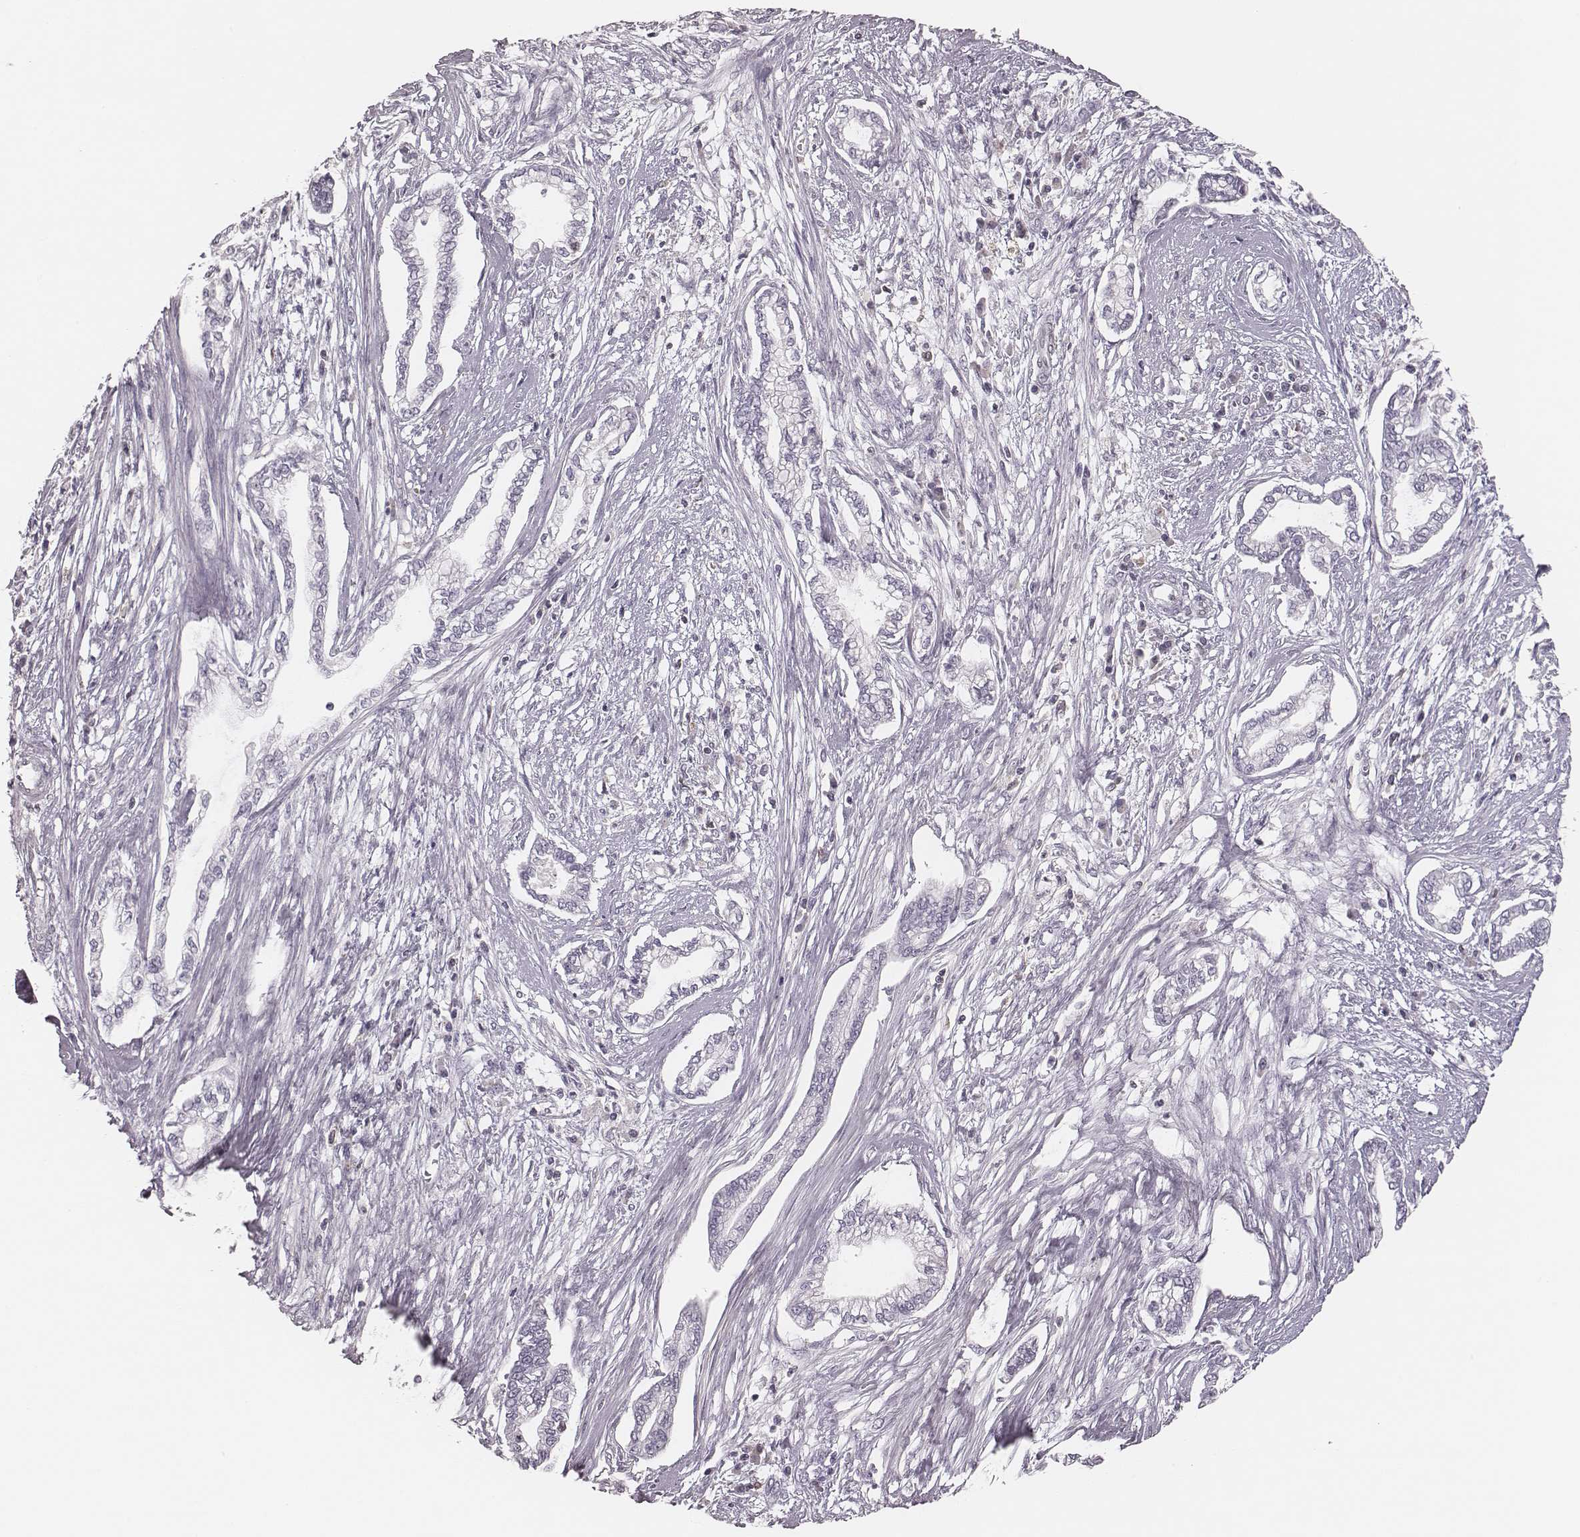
{"staining": {"intensity": "negative", "quantity": "none", "location": "none"}, "tissue": "cervical cancer", "cell_type": "Tumor cells", "image_type": "cancer", "snomed": [{"axis": "morphology", "description": "Adenocarcinoma, NOS"}, {"axis": "topography", "description": "Cervix"}], "caption": "This is an immunohistochemistry (IHC) micrograph of human cervical cancer (adenocarcinoma). There is no expression in tumor cells.", "gene": "MSX1", "patient": {"sex": "female", "age": 62}}